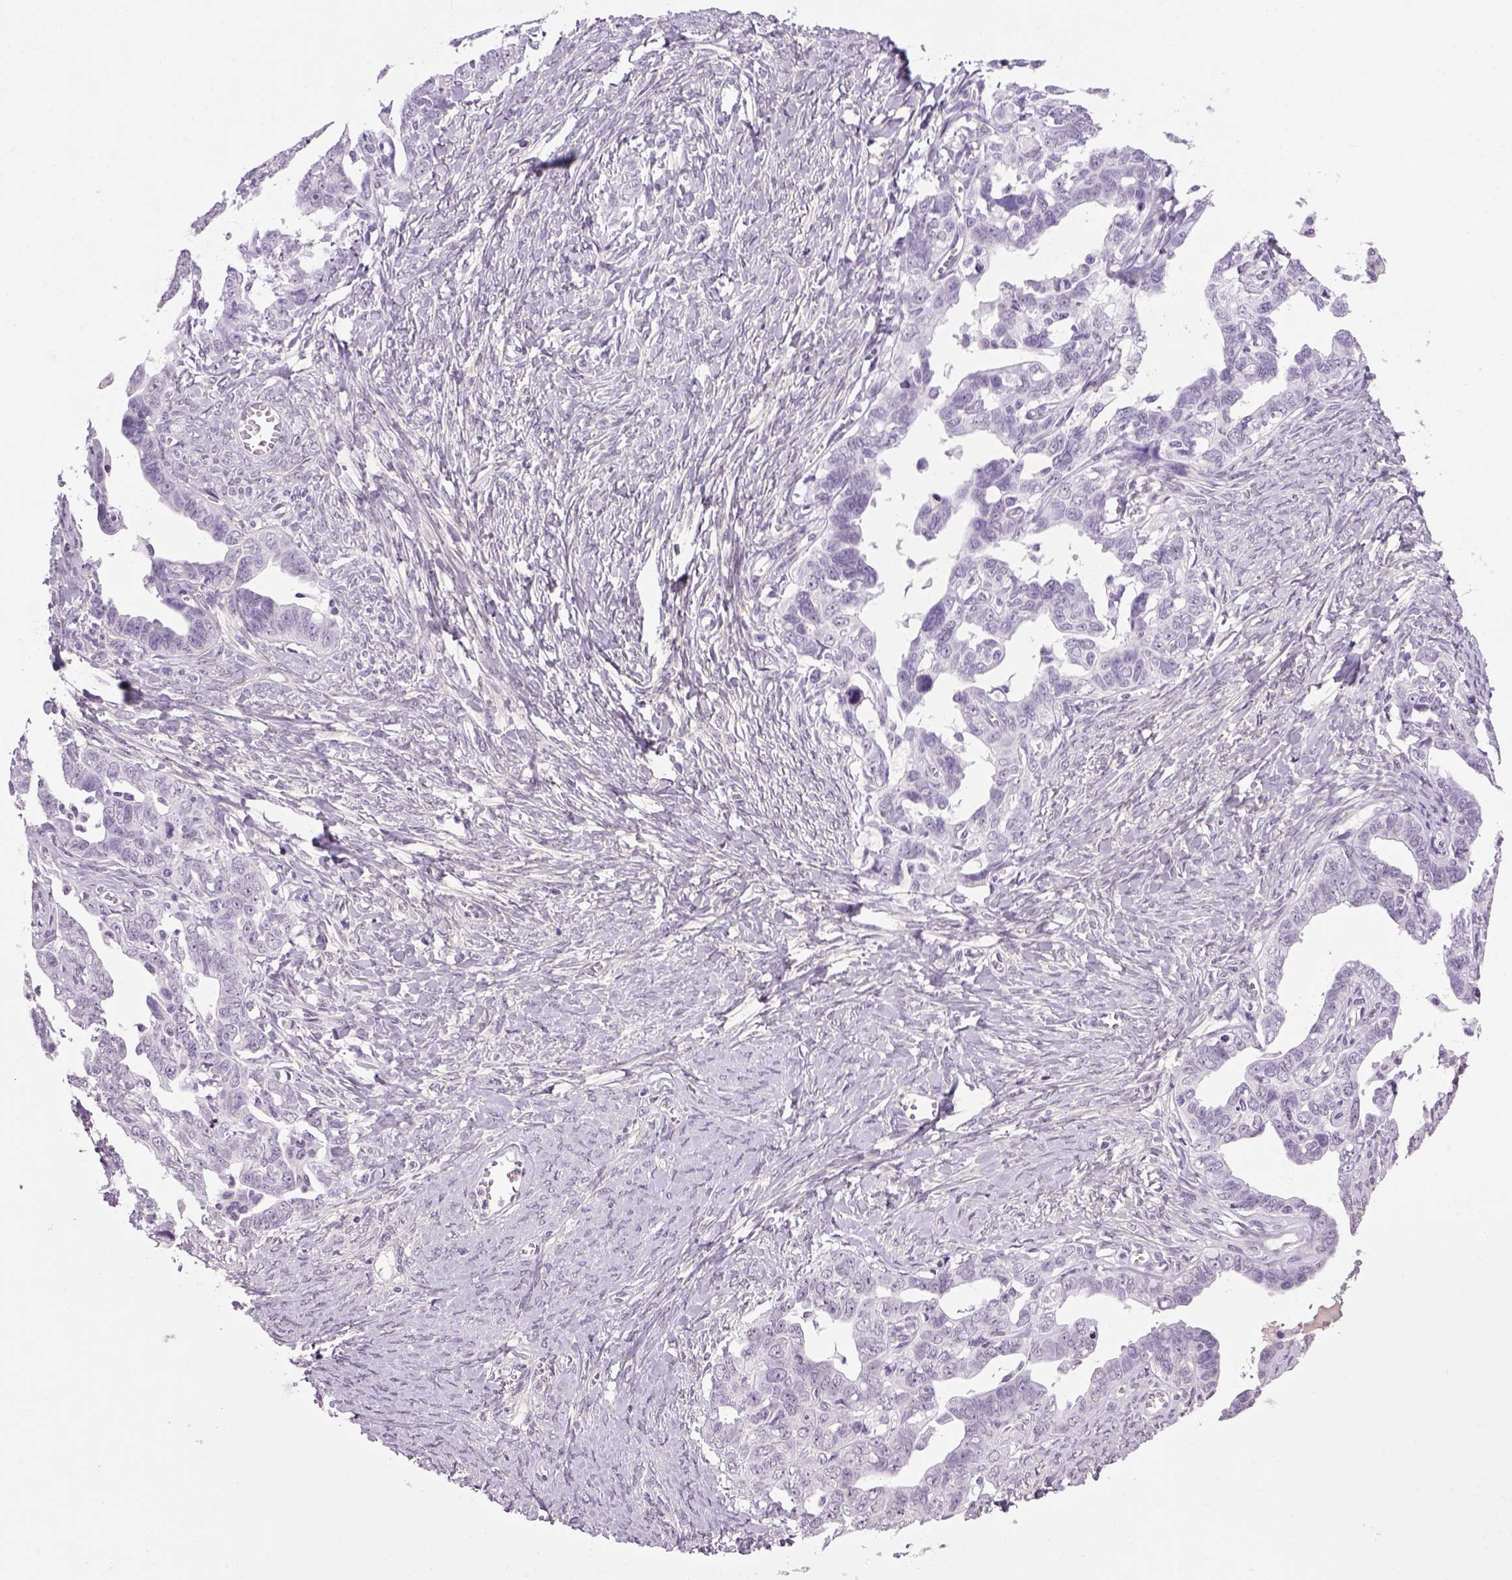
{"staining": {"intensity": "negative", "quantity": "none", "location": "none"}, "tissue": "ovarian cancer", "cell_type": "Tumor cells", "image_type": "cancer", "snomed": [{"axis": "morphology", "description": "Cystadenocarcinoma, serous, NOS"}, {"axis": "topography", "description": "Ovary"}], "caption": "DAB (3,3'-diaminobenzidine) immunohistochemical staining of human ovarian cancer shows no significant positivity in tumor cells.", "gene": "PRRT1", "patient": {"sex": "female", "age": 69}}